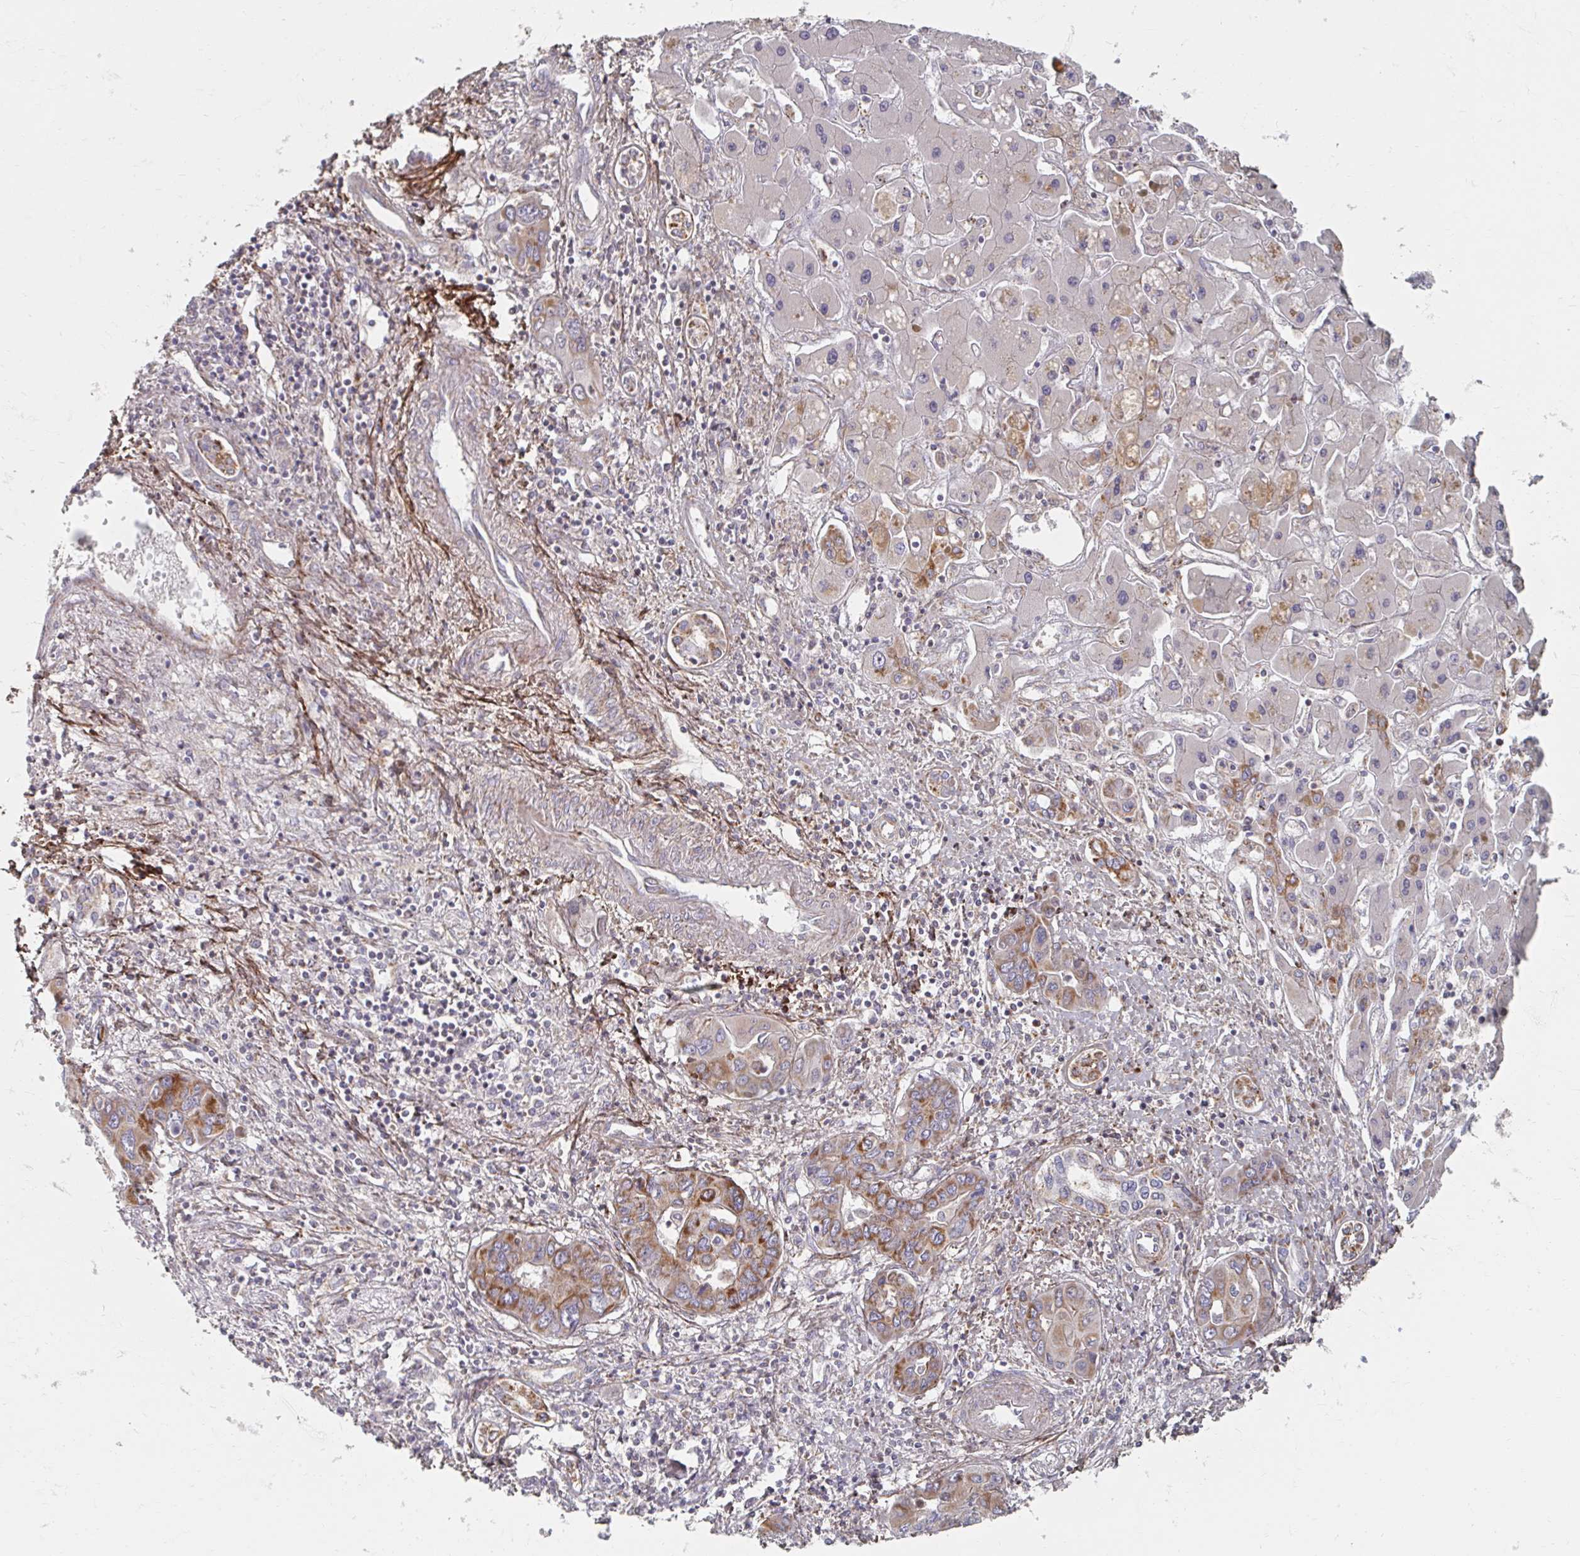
{"staining": {"intensity": "moderate", "quantity": ">75%", "location": "cytoplasmic/membranous"}, "tissue": "liver cancer", "cell_type": "Tumor cells", "image_type": "cancer", "snomed": [{"axis": "morphology", "description": "Cholangiocarcinoma"}, {"axis": "topography", "description": "Liver"}], "caption": "This micrograph displays IHC staining of liver cancer (cholangiocarcinoma), with medium moderate cytoplasmic/membranous staining in about >75% of tumor cells.", "gene": "MAVS", "patient": {"sex": "male", "age": 67}}